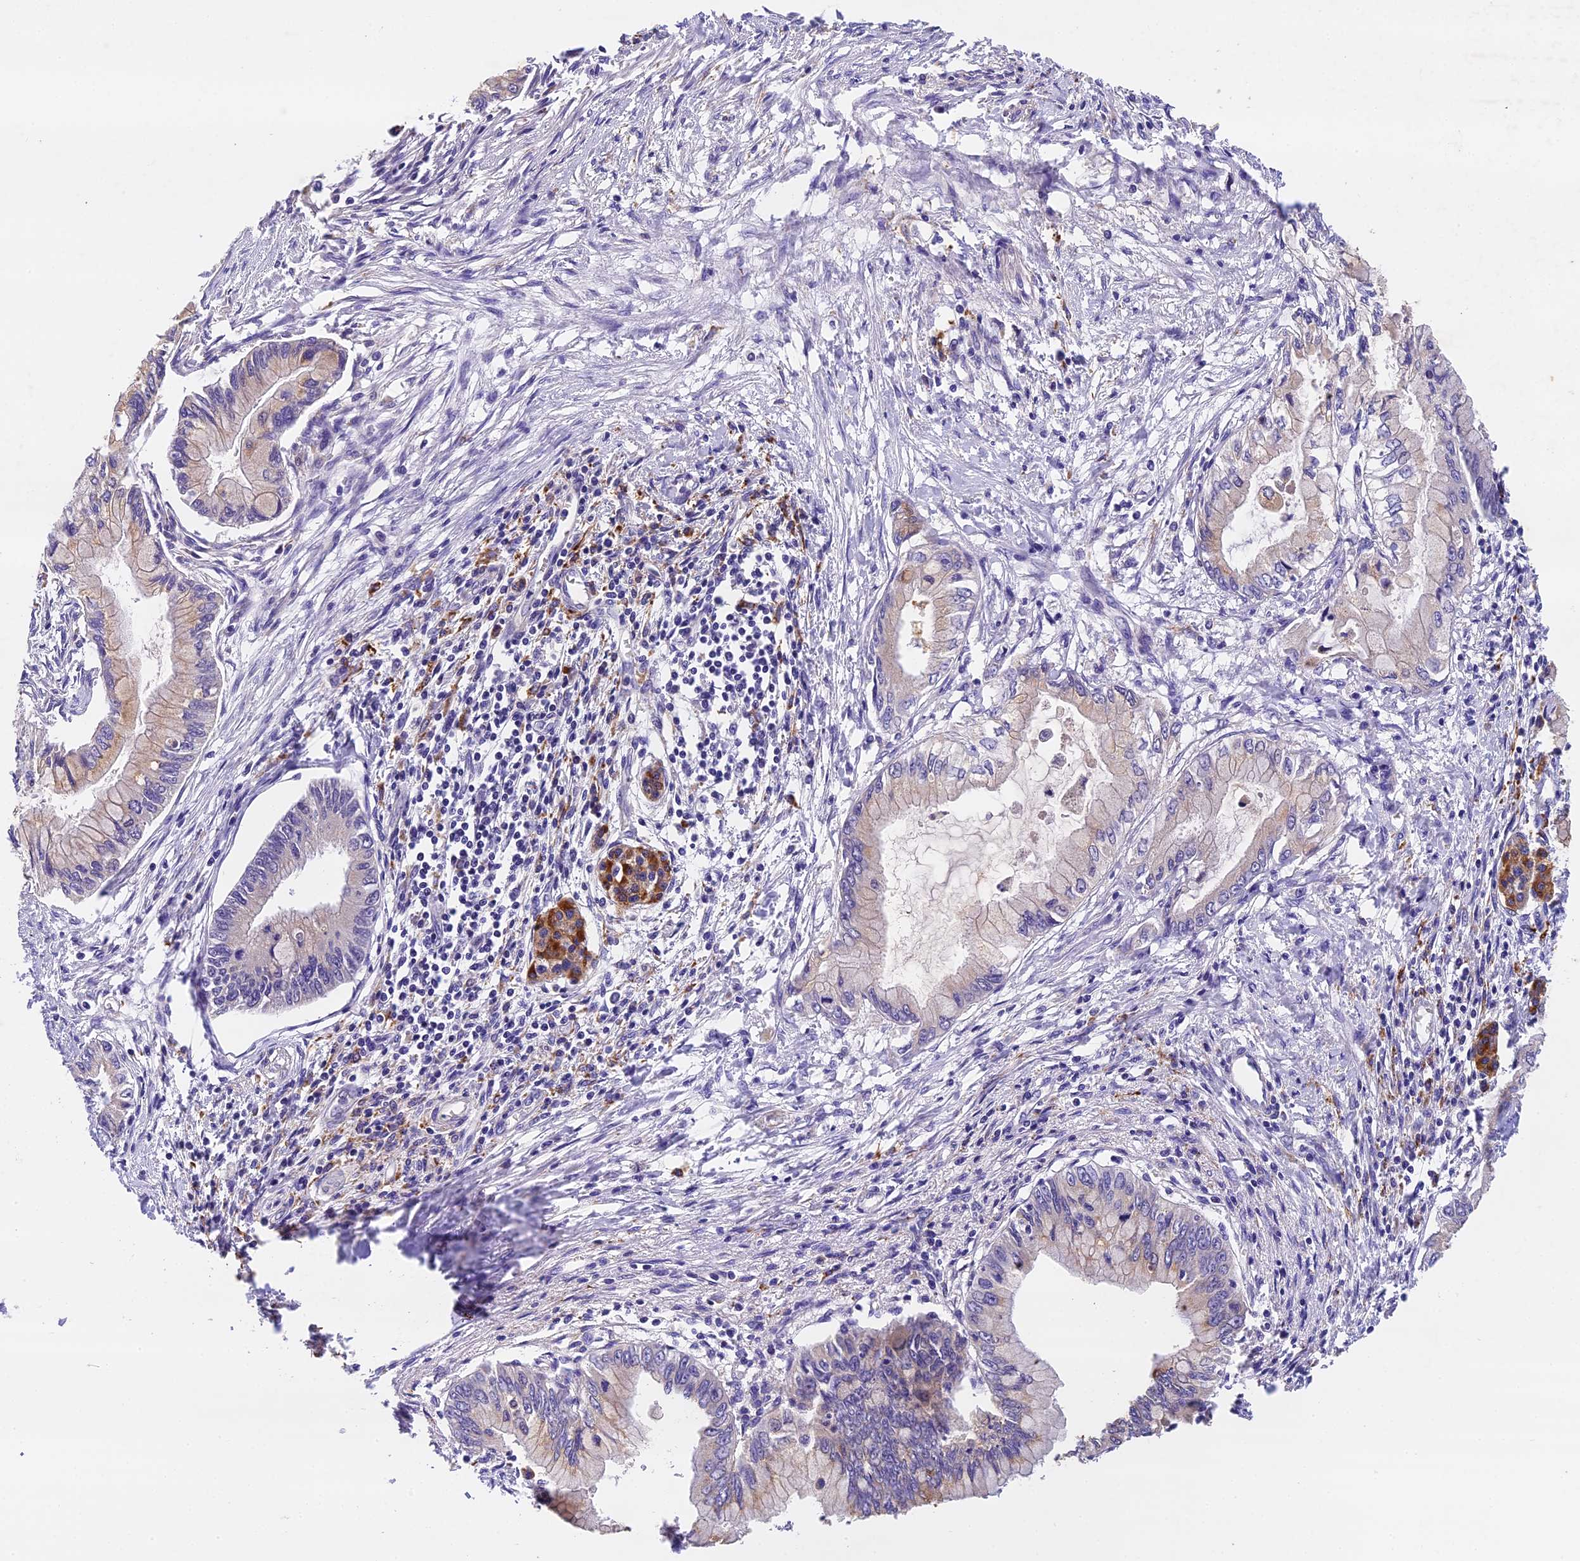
{"staining": {"intensity": "weak", "quantity": "25%-75%", "location": "cytoplasmic/membranous"}, "tissue": "pancreatic cancer", "cell_type": "Tumor cells", "image_type": "cancer", "snomed": [{"axis": "morphology", "description": "Adenocarcinoma, NOS"}, {"axis": "topography", "description": "Pancreas"}], "caption": "Protein expression analysis of adenocarcinoma (pancreatic) exhibits weak cytoplasmic/membranous positivity in approximately 25%-75% of tumor cells.", "gene": "COPE", "patient": {"sex": "male", "age": 48}}